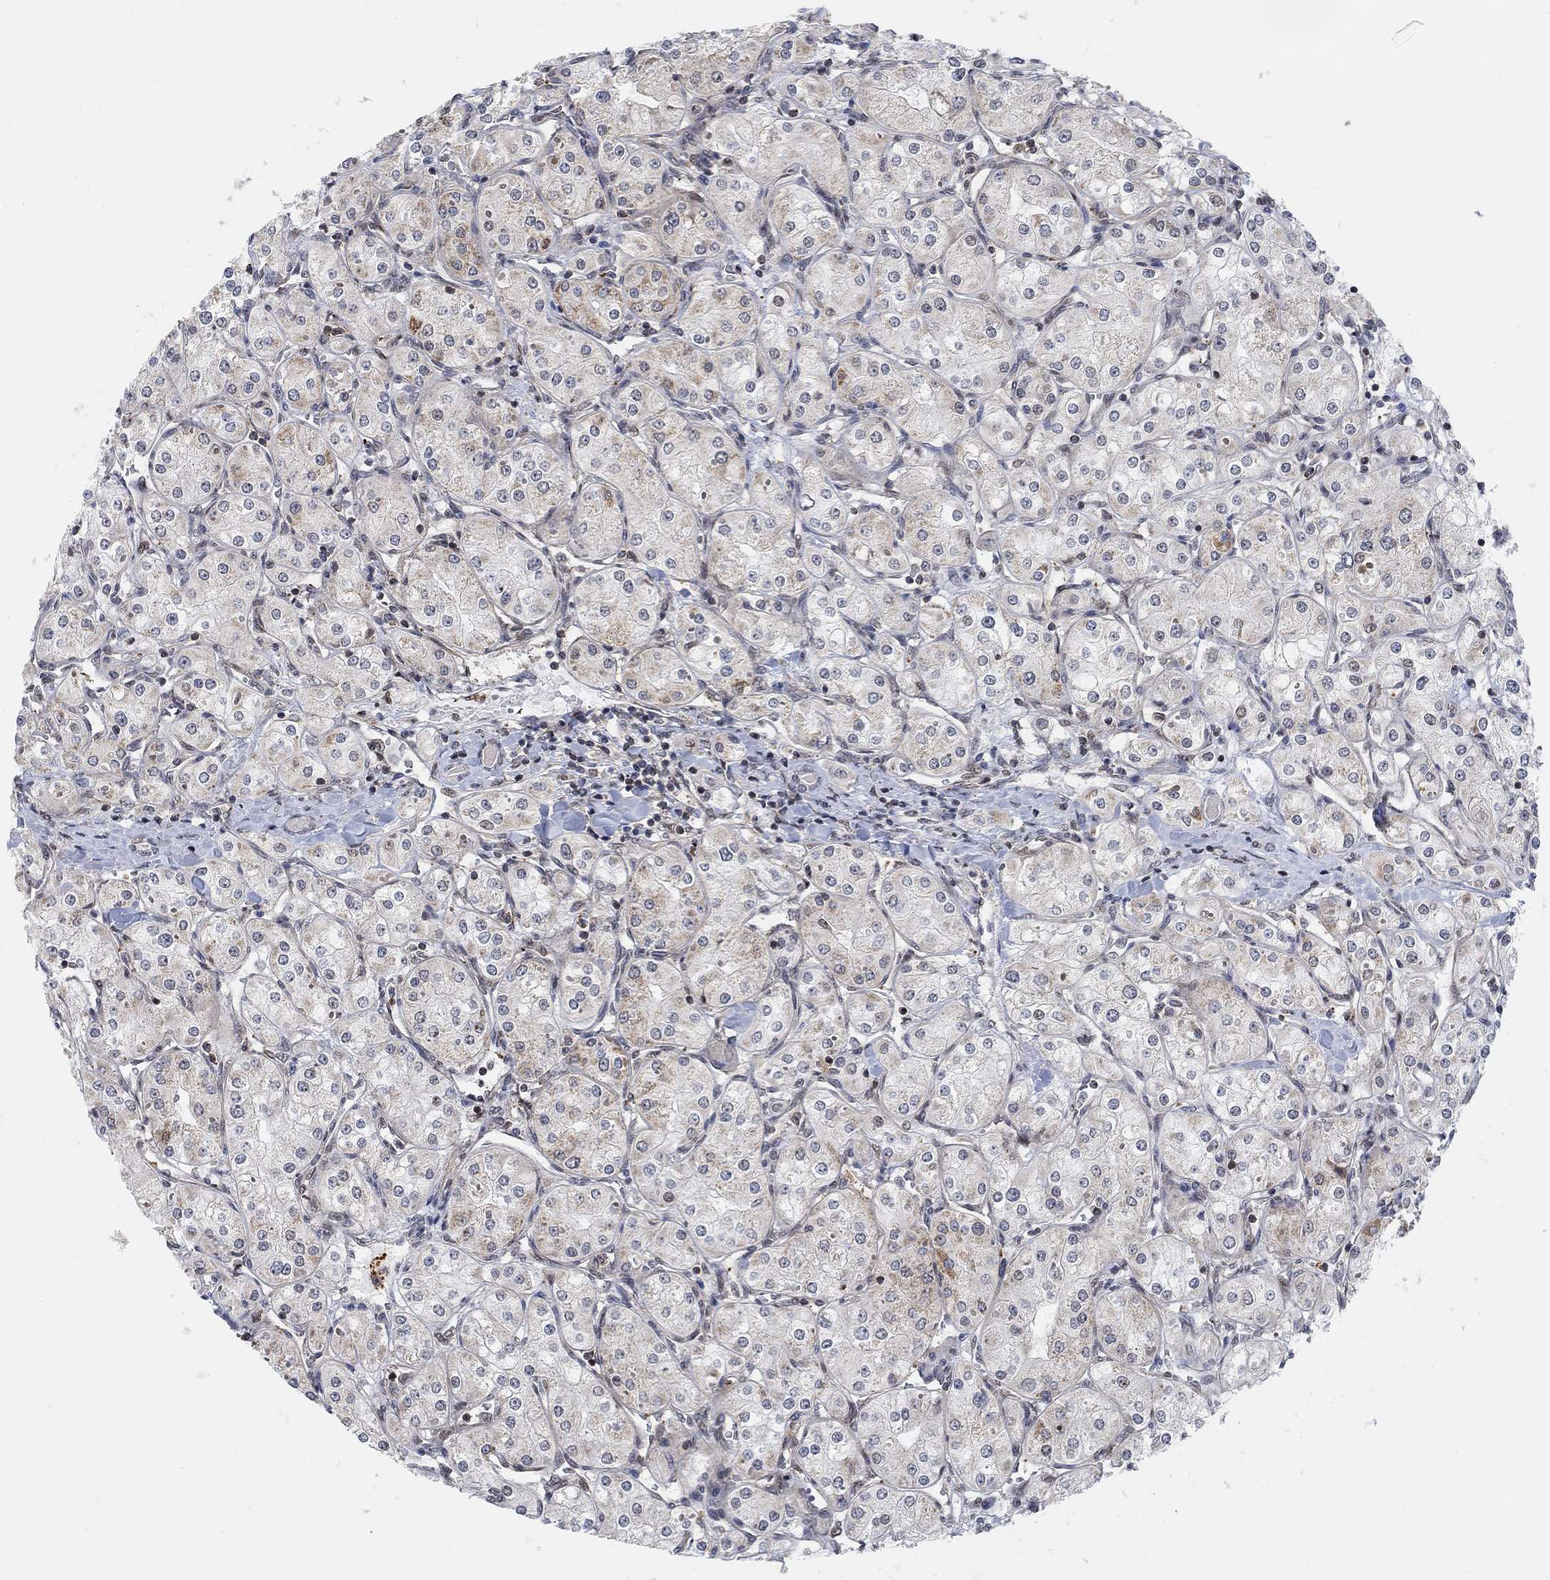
{"staining": {"intensity": "moderate", "quantity": "25%-75%", "location": "cytoplasmic/membranous"}, "tissue": "renal cancer", "cell_type": "Tumor cells", "image_type": "cancer", "snomed": [{"axis": "morphology", "description": "Adenocarcinoma, NOS"}, {"axis": "topography", "description": "Kidney"}], "caption": "The immunohistochemical stain highlights moderate cytoplasmic/membranous expression in tumor cells of adenocarcinoma (renal) tissue.", "gene": "PWWP2B", "patient": {"sex": "male", "age": 77}}